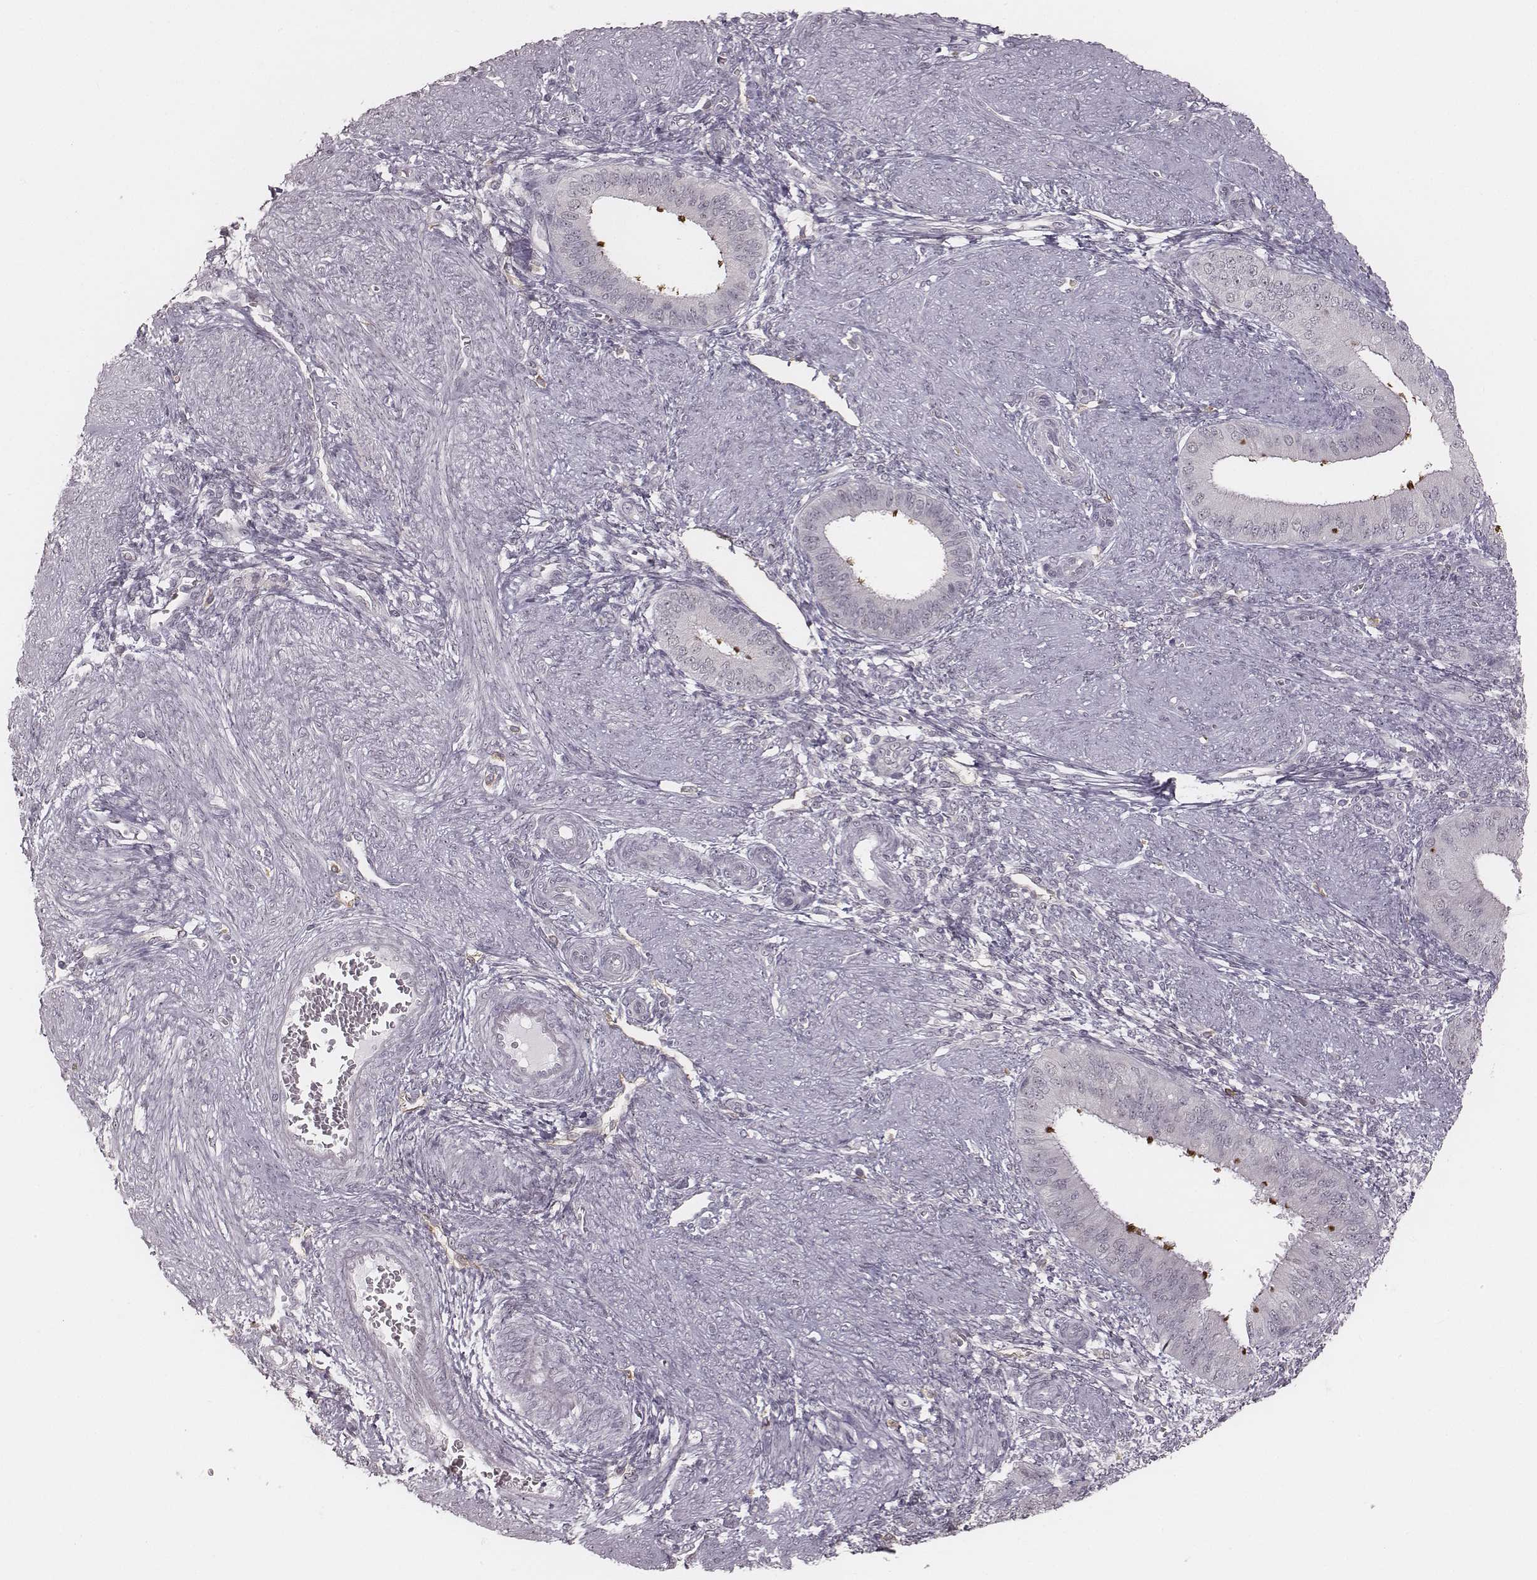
{"staining": {"intensity": "weak", "quantity": "<25%", "location": "cytoplasmic/membranous"}, "tissue": "endometrium", "cell_type": "Cells in endometrial stroma", "image_type": "normal", "snomed": [{"axis": "morphology", "description": "Normal tissue, NOS"}, {"axis": "topography", "description": "Endometrium"}], "caption": "IHC image of unremarkable endometrium stained for a protein (brown), which shows no expression in cells in endometrial stroma.", "gene": "RPGRIP1", "patient": {"sex": "female", "age": 39}}